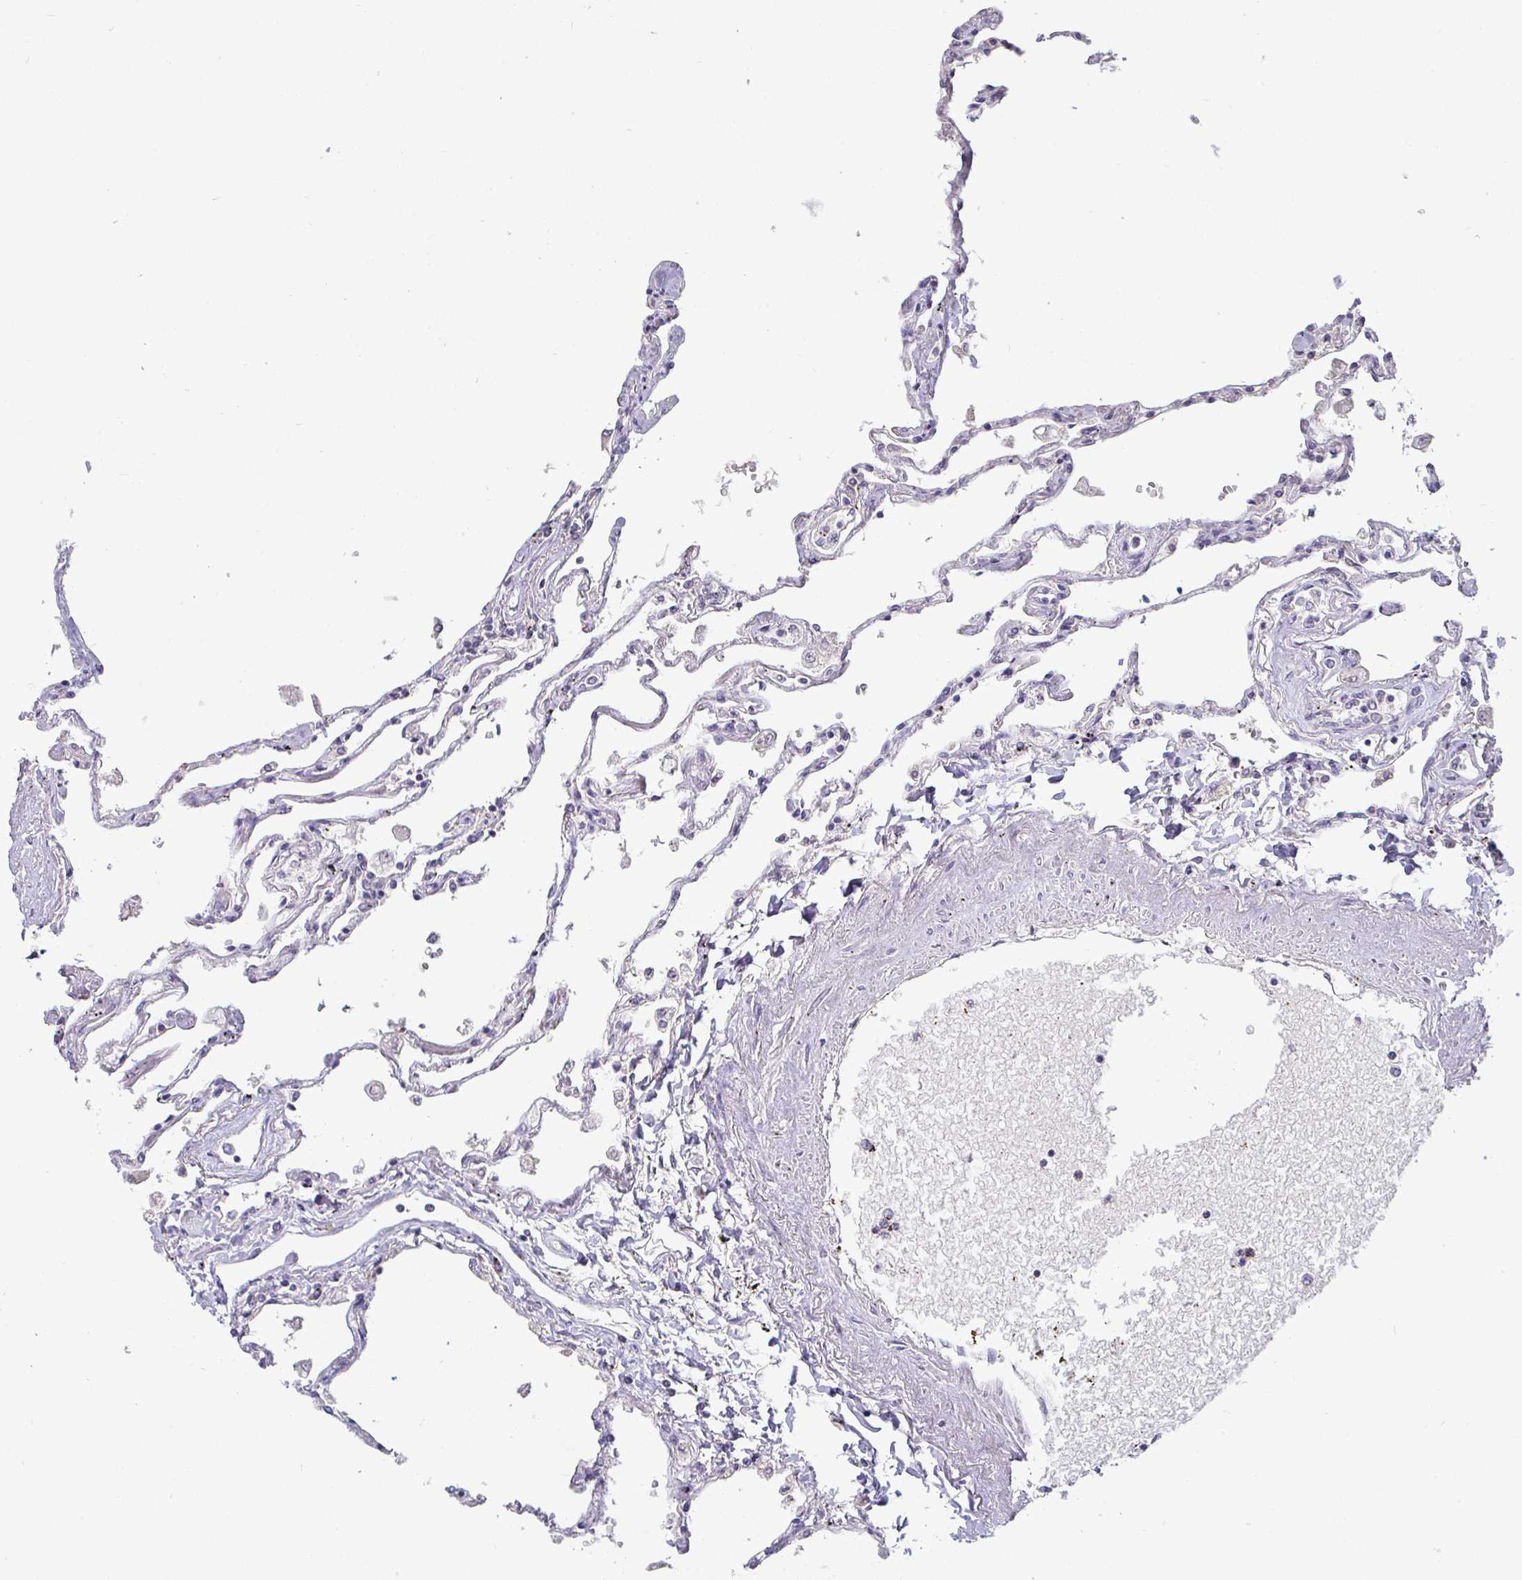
{"staining": {"intensity": "negative", "quantity": "none", "location": "none"}, "tissue": "lung", "cell_type": "Alveolar cells", "image_type": "normal", "snomed": [{"axis": "morphology", "description": "Normal tissue, NOS"}, {"axis": "topography", "description": "Lung"}], "caption": "Lung stained for a protein using IHC exhibits no expression alveolar cells.", "gene": "GSTM1", "patient": {"sex": "female", "age": 67}}